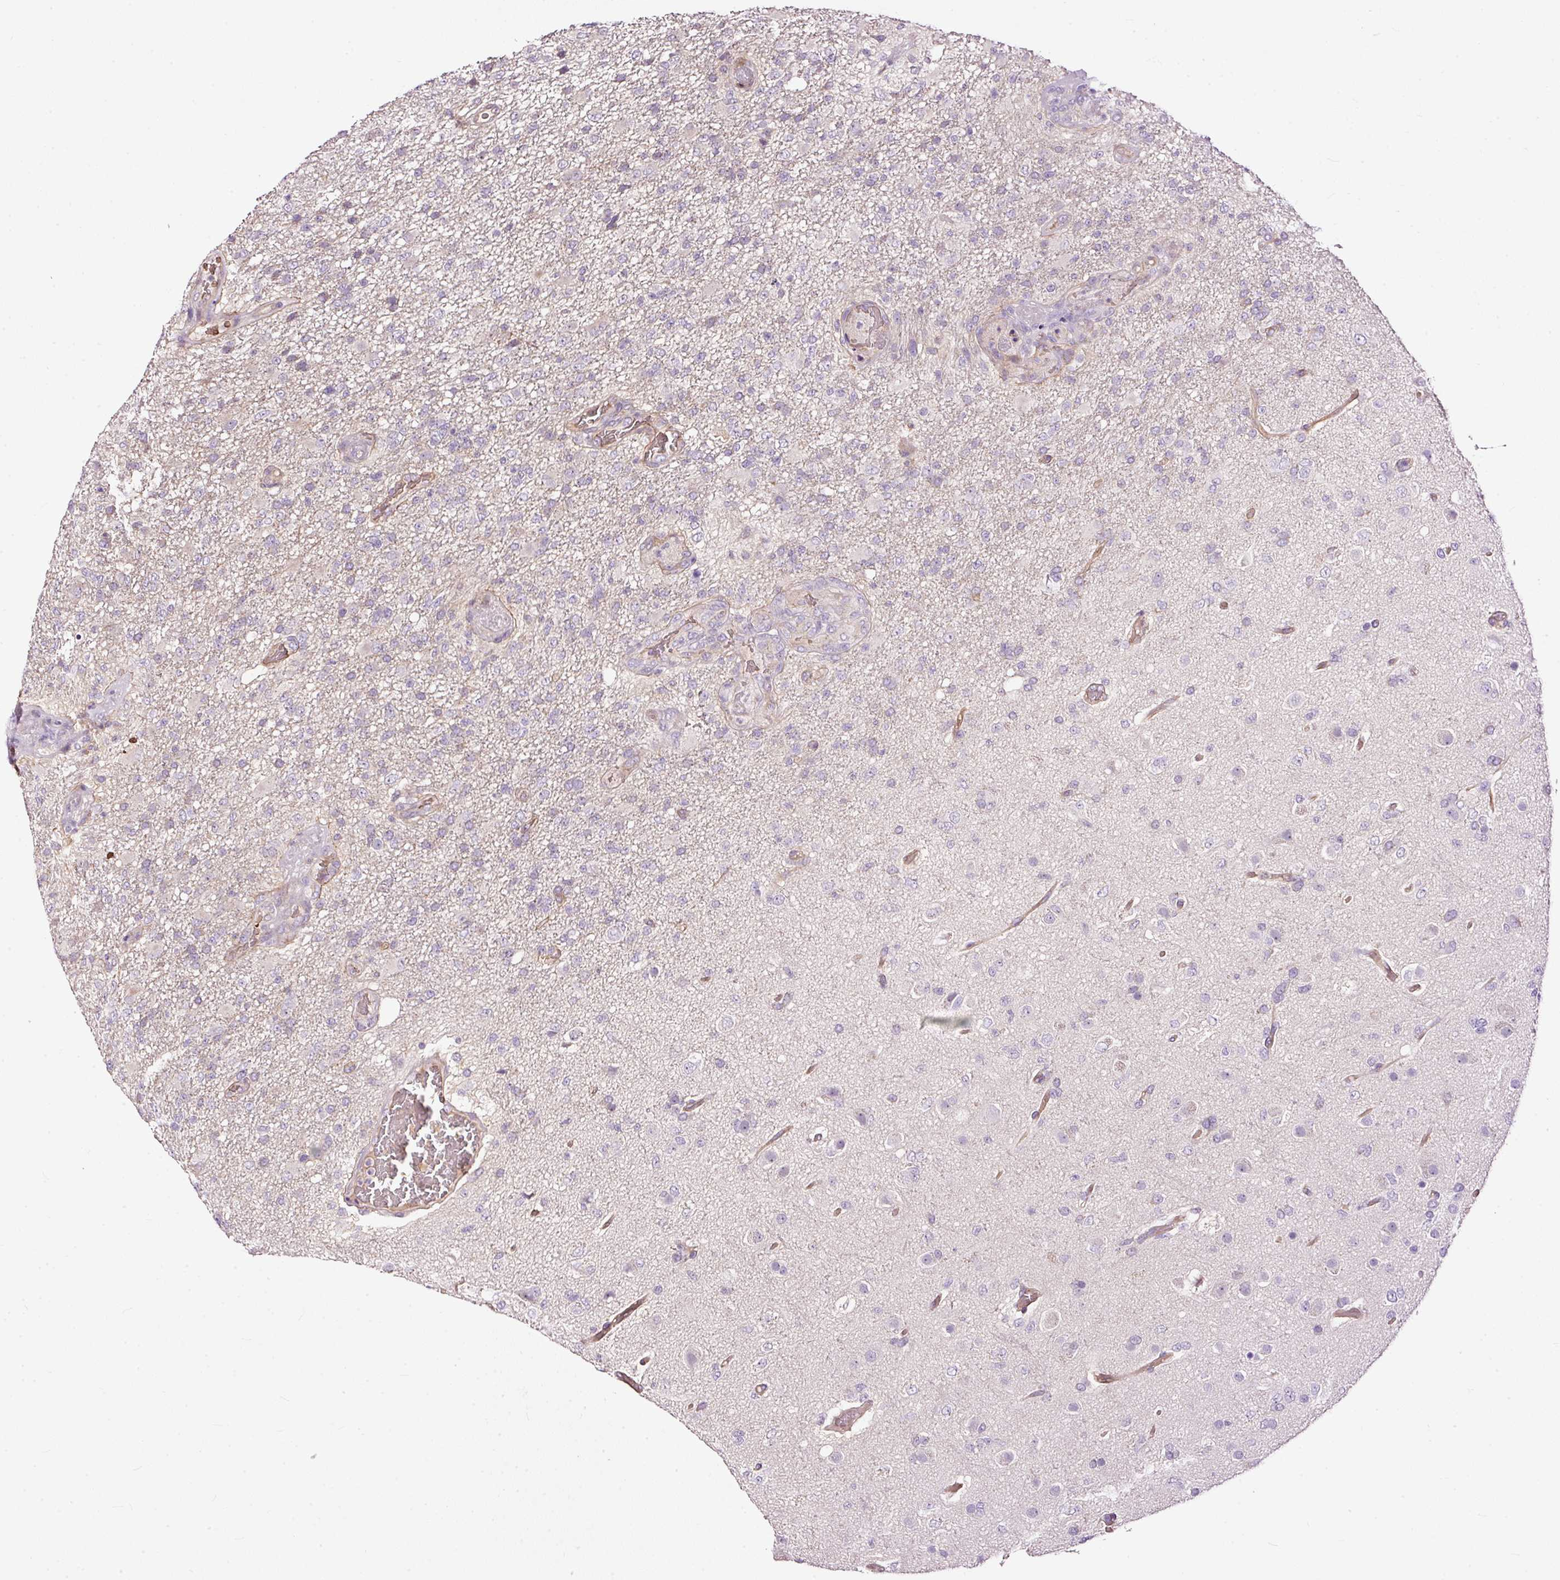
{"staining": {"intensity": "negative", "quantity": "none", "location": "none"}, "tissue": "glioma", "cell_type": "Tumor cells", "image_type": "cancer", "snomed": [{"axis": "morphology", "description": "Glioma, malignant, High grade"}, {"axis": "topography", "description": "Brain"}], "caption": "Micrograph shows no significant protein positivity in tumor cells of malignant glioma (high-grade).", "gene": "USHBP1", "patient": {"sex": "female", "age": 74}}